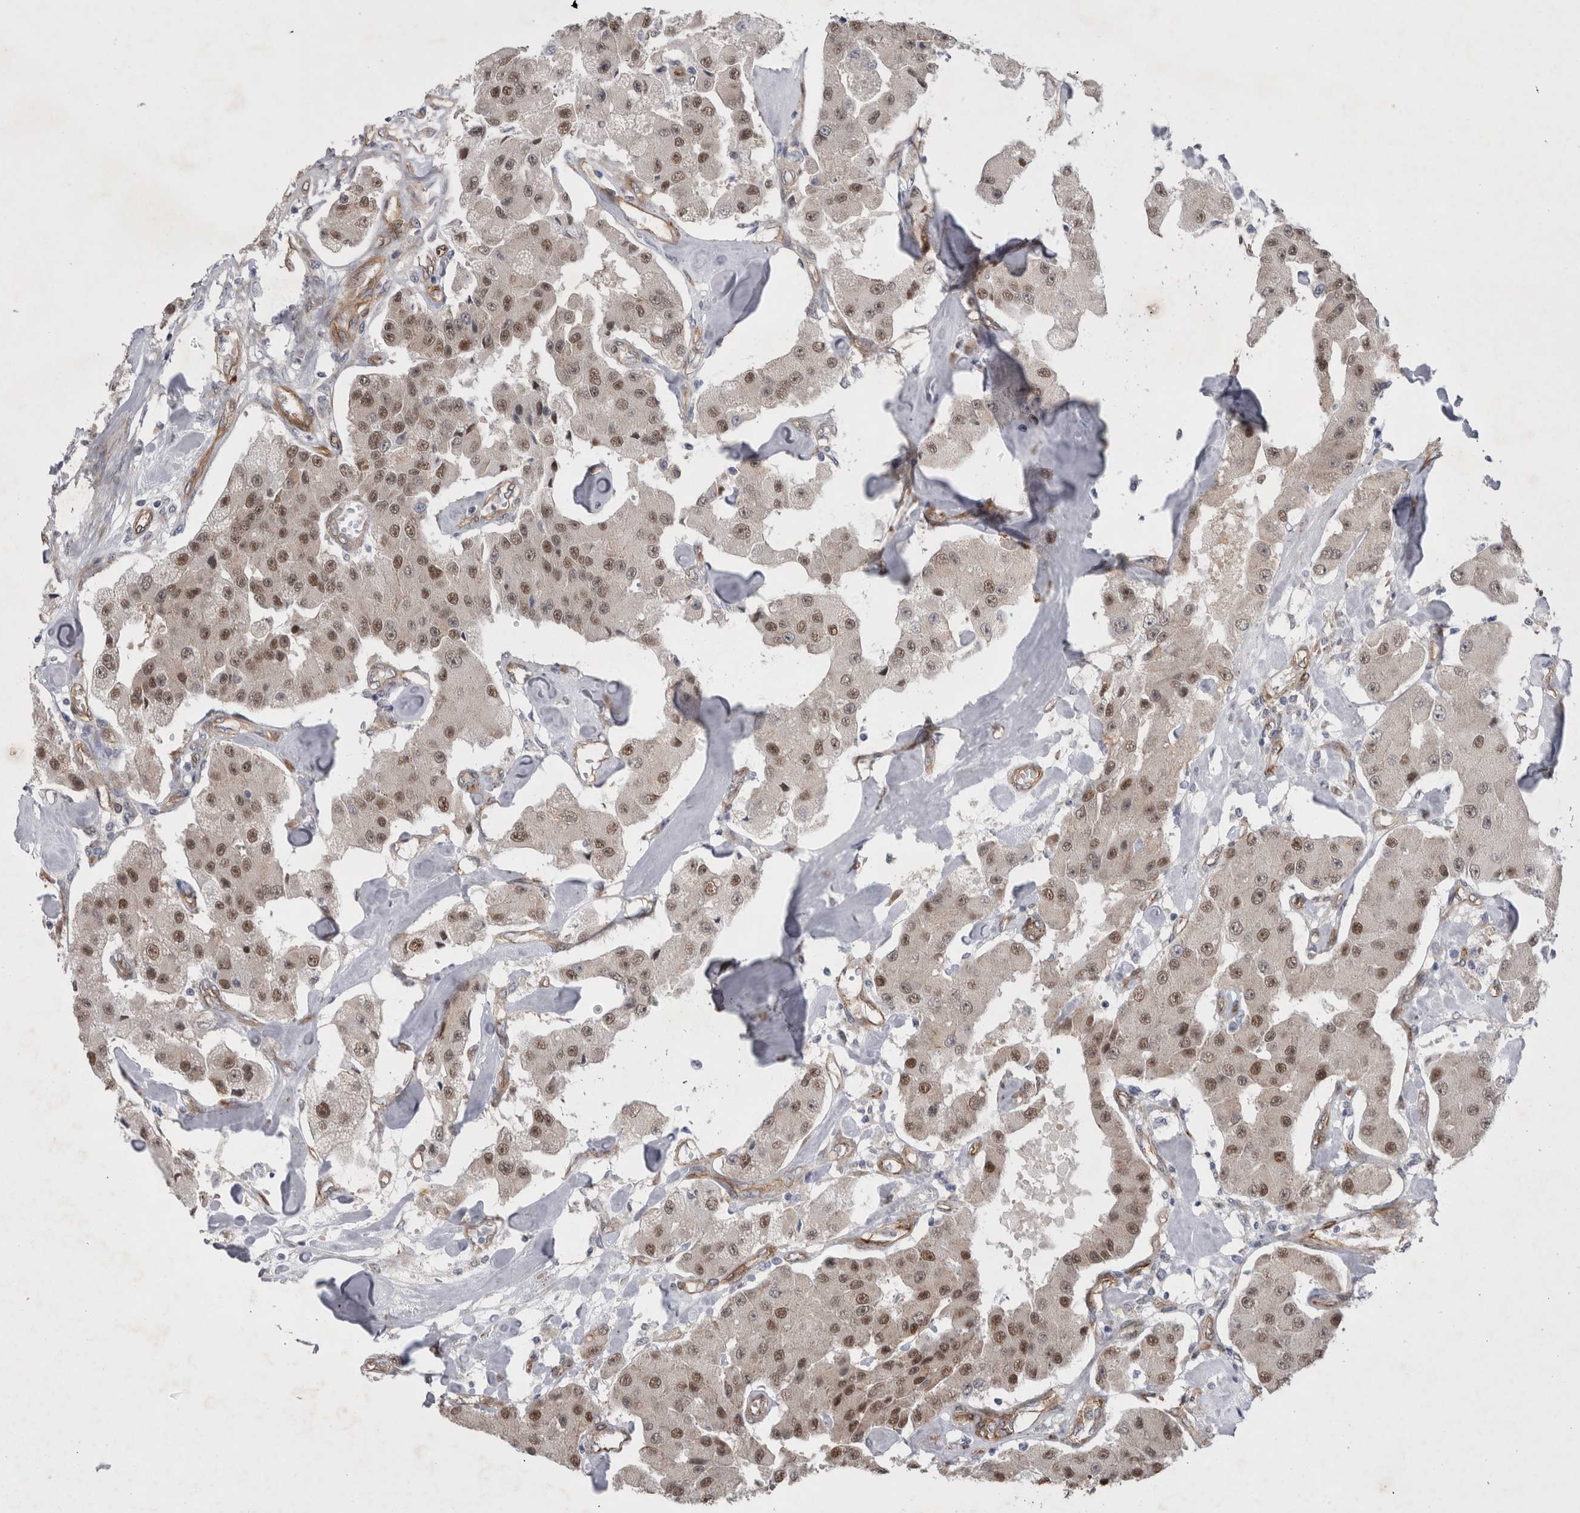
{"staining": {"intensity": "moderate", "quantity": ">75%", "location": "nuclear"}, "tissue": "carcinoid", "cell_type": "Tumor cells", "image_type": "cancer", "snomed": [{"axis": "morphology", "description": "Carcinoid, malignant, NOS"}, {"axis": "topography", "description": "Pancreas"}], "caption": "This photomicrograph reveals IHC staining of carcinoid, with medium moderate nuclear staining in about >75% of tumor cells.", "gene": "DDX6", "patient": {"sex": "male", "age": 41}}